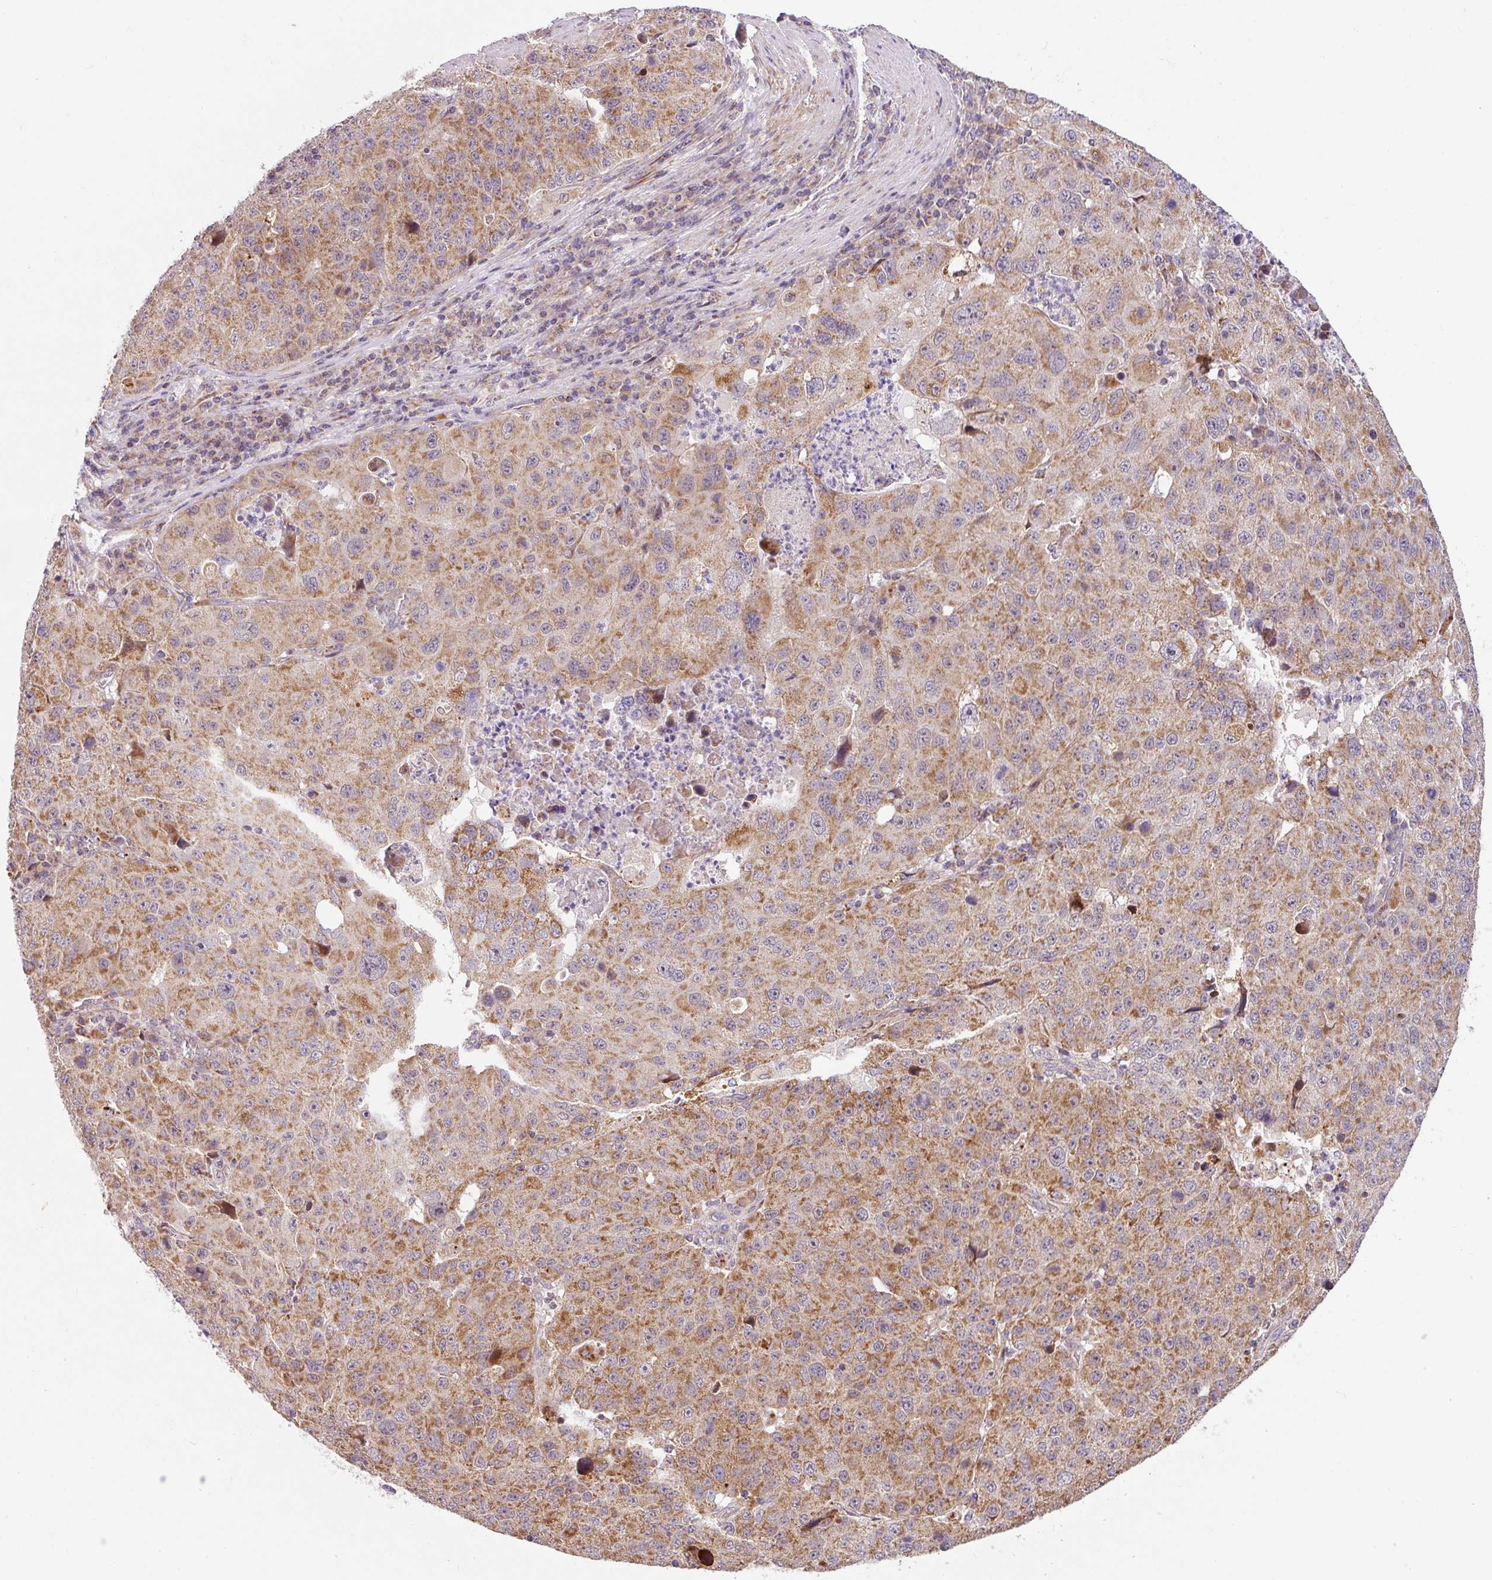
{"staining": {"intensity": "moderate", "quantity": ">75%", "location": "cytoplasmic/membranous"}, "tissue": "stomach cancer", "cell_type": "Tumor cells", "image_type": "cancer", "snomed": [{"axis": "morphology", "description": "Adenocarcinoma, NOS"}, {"axis": "topography", "description": "Stomach"}], "caption": "About >75% of tumor cells in adenocarcinoma (stomach) display moderate cytoplasmic/membranous protein positivity as visualized by brown immunohistochemical staining.", "gene": "SARS2", "patient": {"sex": "male", "age": 71}}